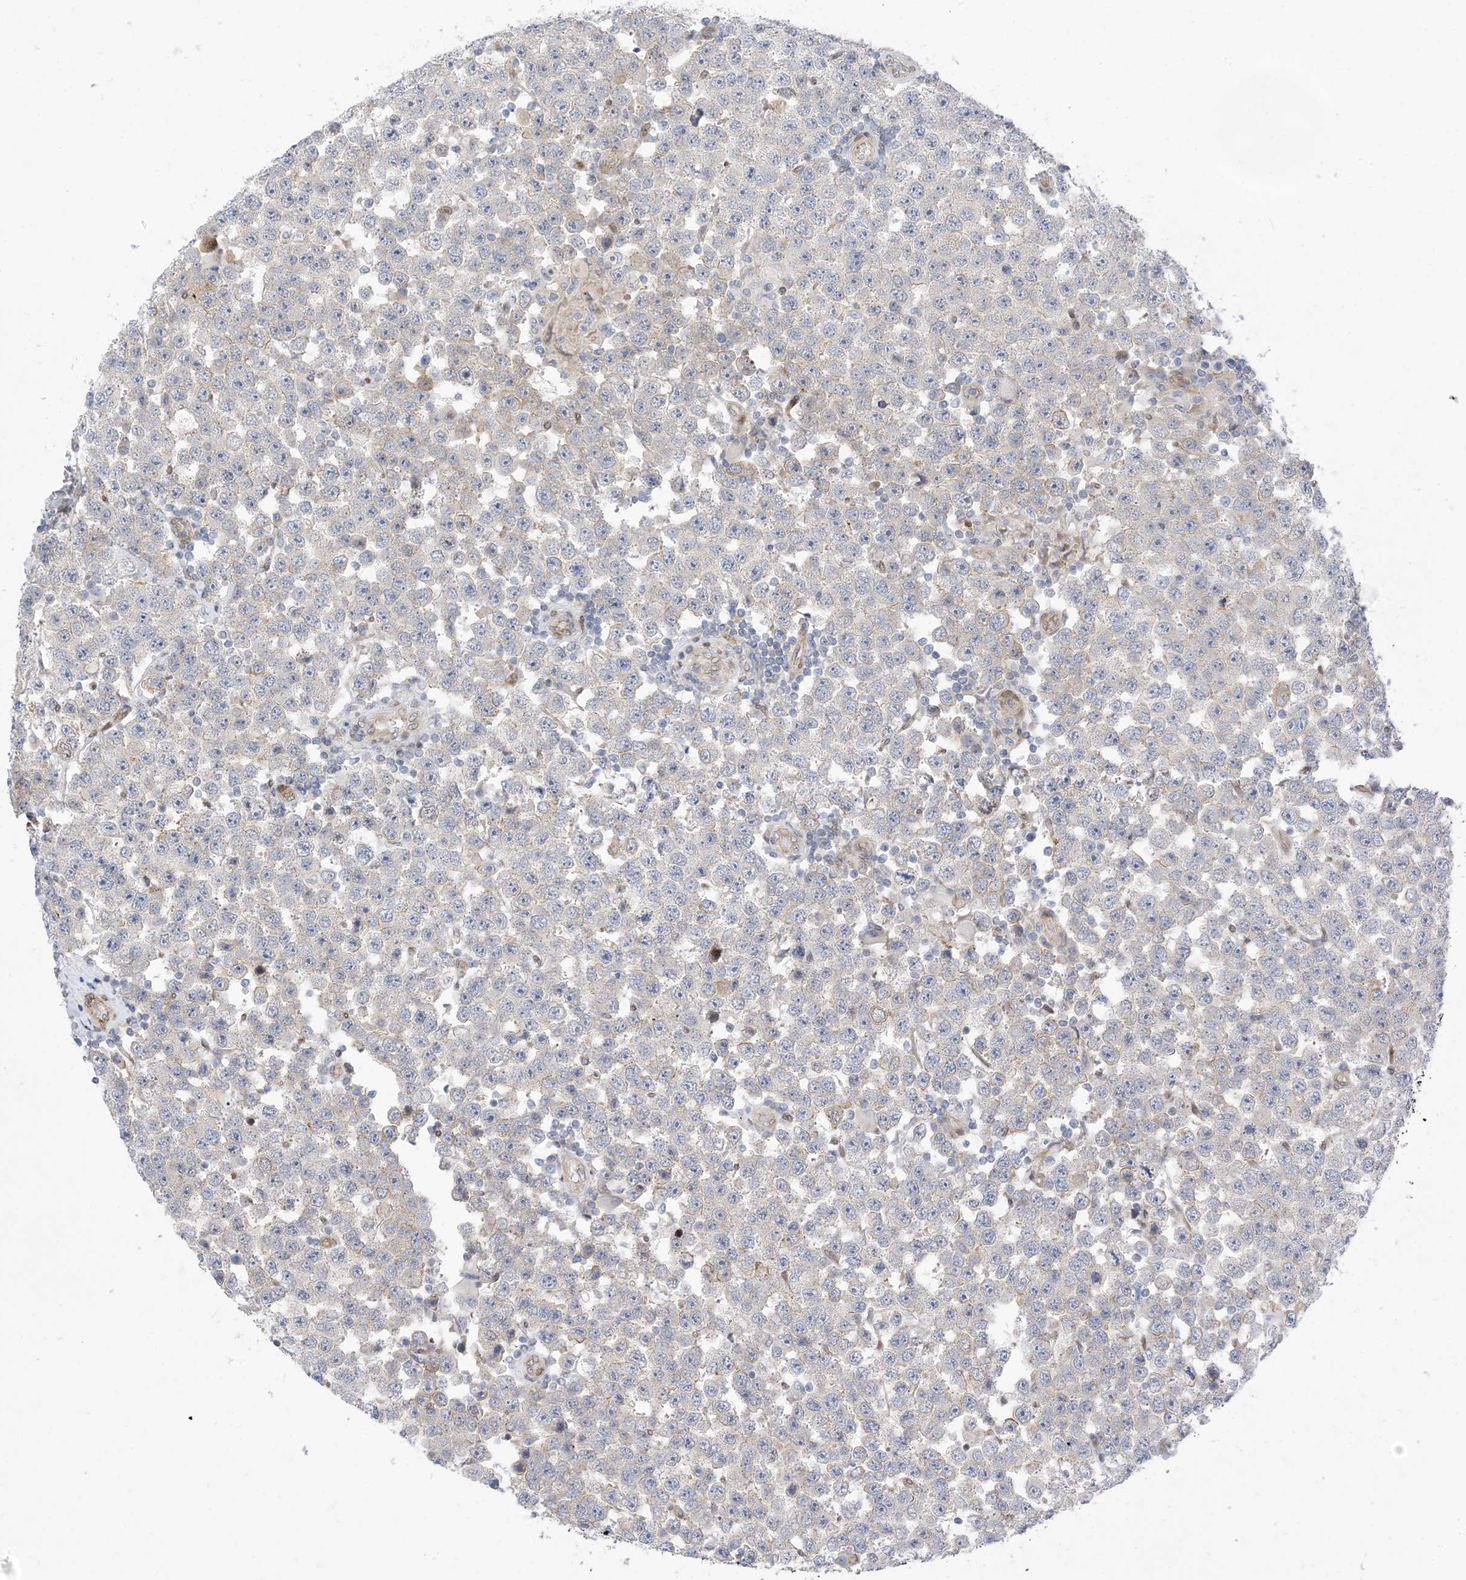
{"staining": {"intensity": "negative", "quantity": "none", "location": "none"}, "tissue": "testis cancer", "cell_type": "Tumor cells", "image_type": "cancer", "snomed": [{"axis": "morphology", "description": "Seminoma, NOS"}, {"axis": "topography", "description": "Testis"}], "caption": "This is an immunohistochemistry (IHC) histopathology image of human seminoma (testis). There is no positivity in tumor cells.", "gene": "TYSND1", "patient": {"sex": "male", "age": 28}}